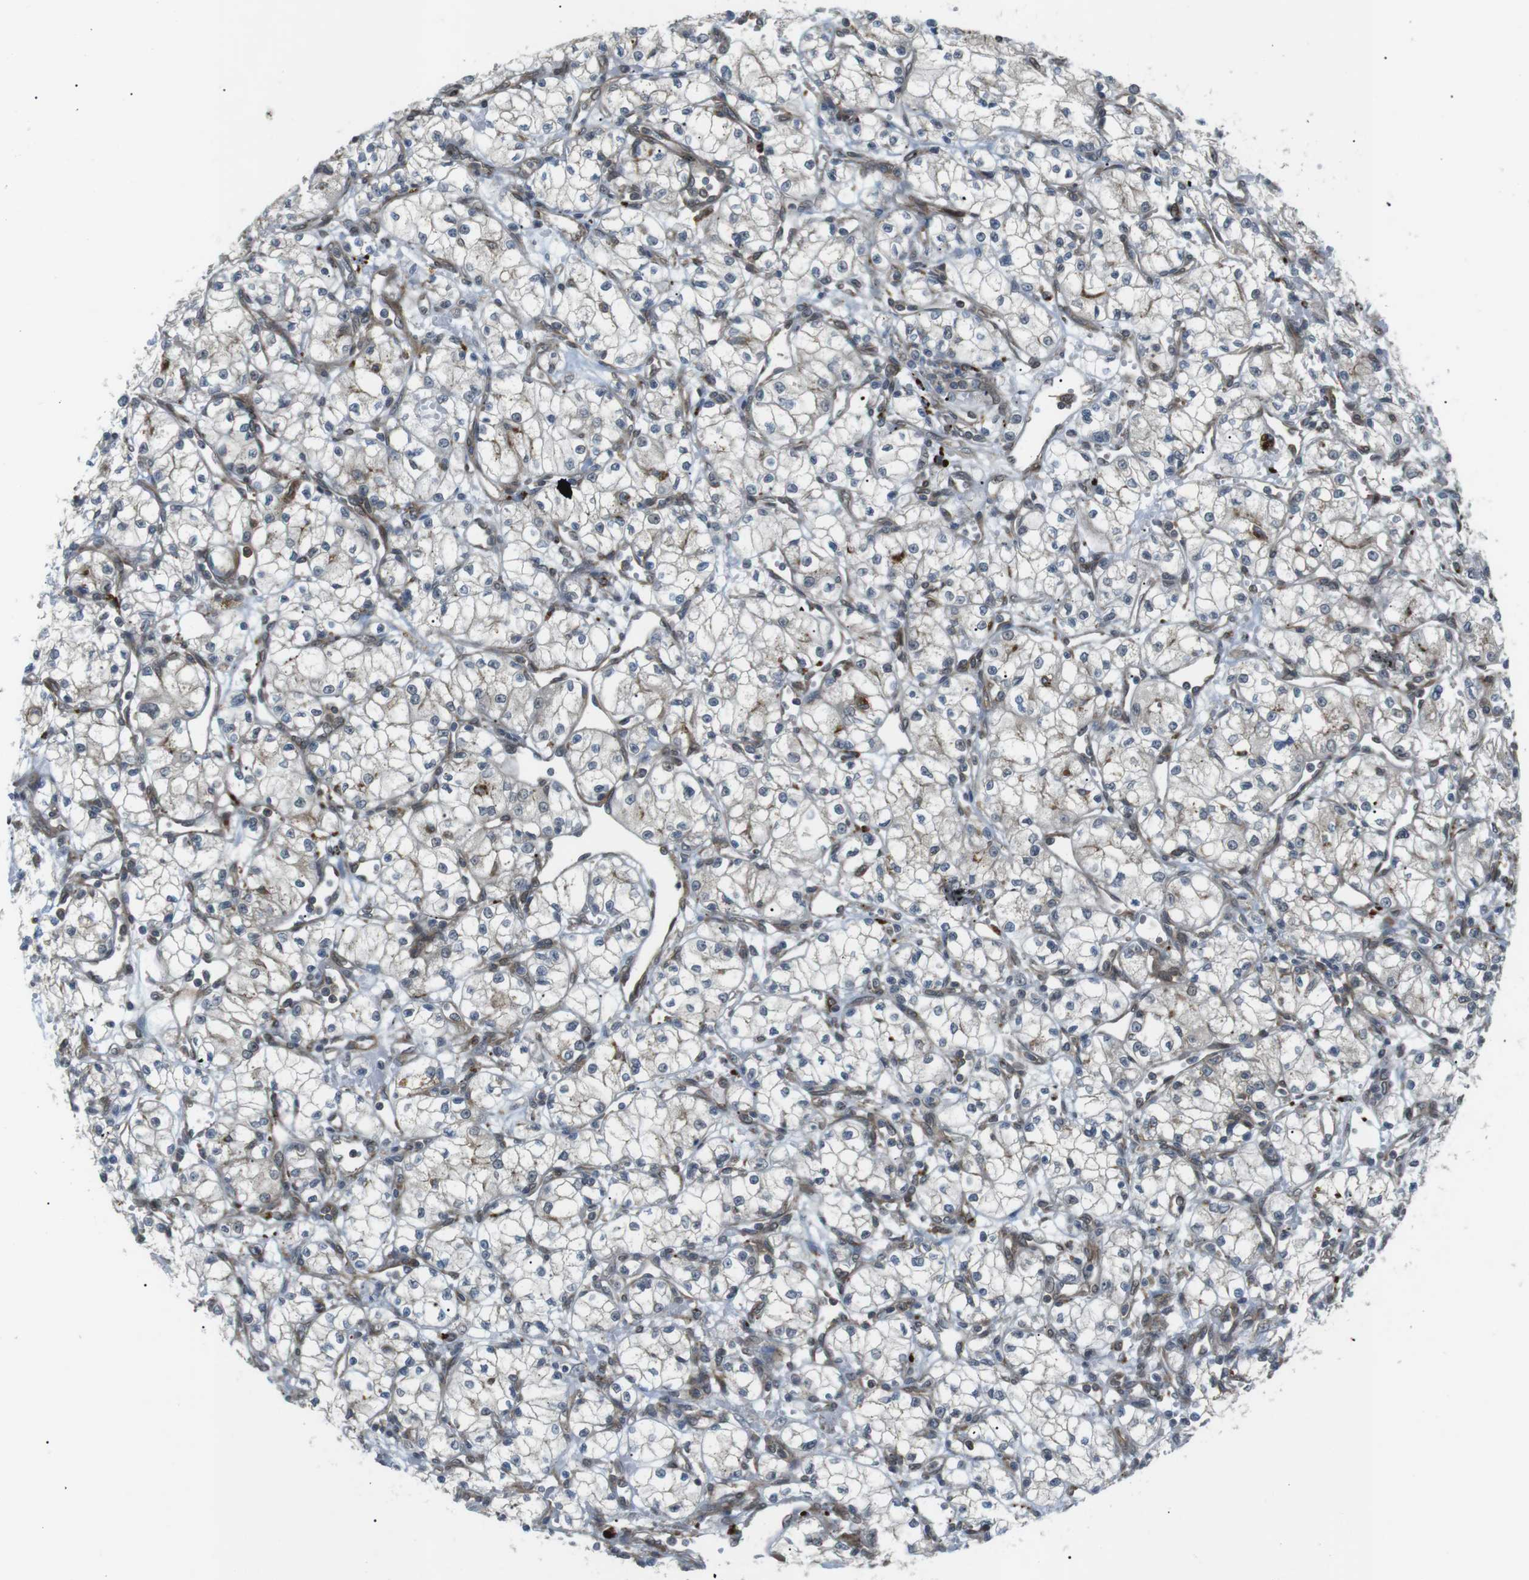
{"staining": {"intensity": "negative", "quantity": "none", "location": "none"}, "tissue": "renal cancer", "cell_type": "Tumor cells", "image_type": "cancer", "snomed": [{"axis": "morphology", "description": "Normal tissue, NOS"}, {"axis": "morphology", "description": "Adenocarcinoma, NOS"}, {"axis": "topography", "description": "Kidney"}], "caption": "A high-resolution image shows immunohistochemistry (IHC) staining of adenocarcinoma (renal), which exhibits no significant positivity in tumor cells.", "gene": "KANK2", "patient": {"sex": "male", "age": 59}}